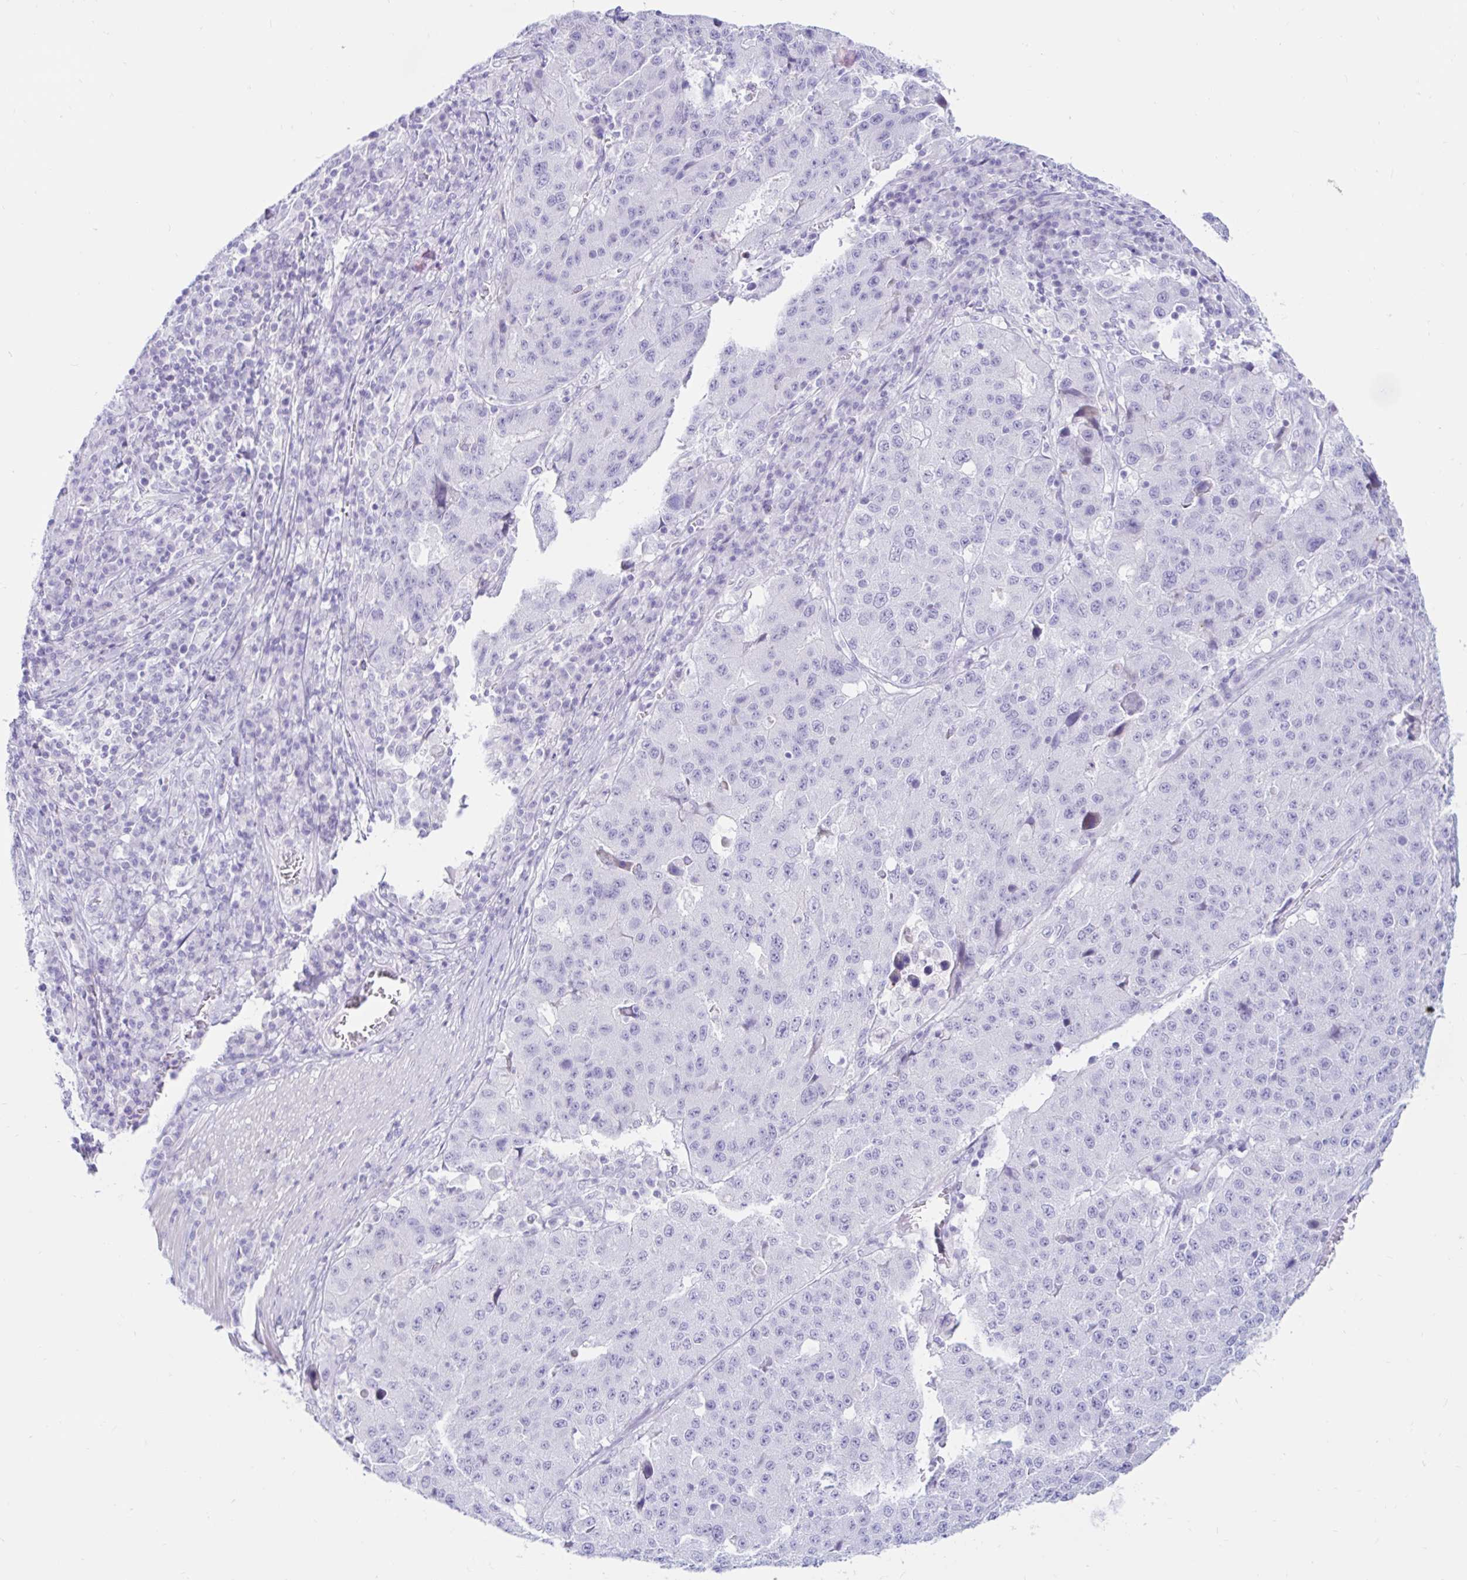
{"staining": {"intensity": "negative", "quantity": "none", "location": "none"}, "tissue": "stomach cancer", "cell_type": "Tumor cells", "image_type": "cancer", "snomed": [{"axis": "morphology", "description": "Adenocarcinoma, NOS"}, {"axis": "topography", "description": "Stomach"}], "caption": "Adenocarcinoma (stomach) was stained to show a protein in brown. There is no significant positivity in tumor cells.", "gene": "BEST1", "patient": {"sex": "male", "age": 71}}